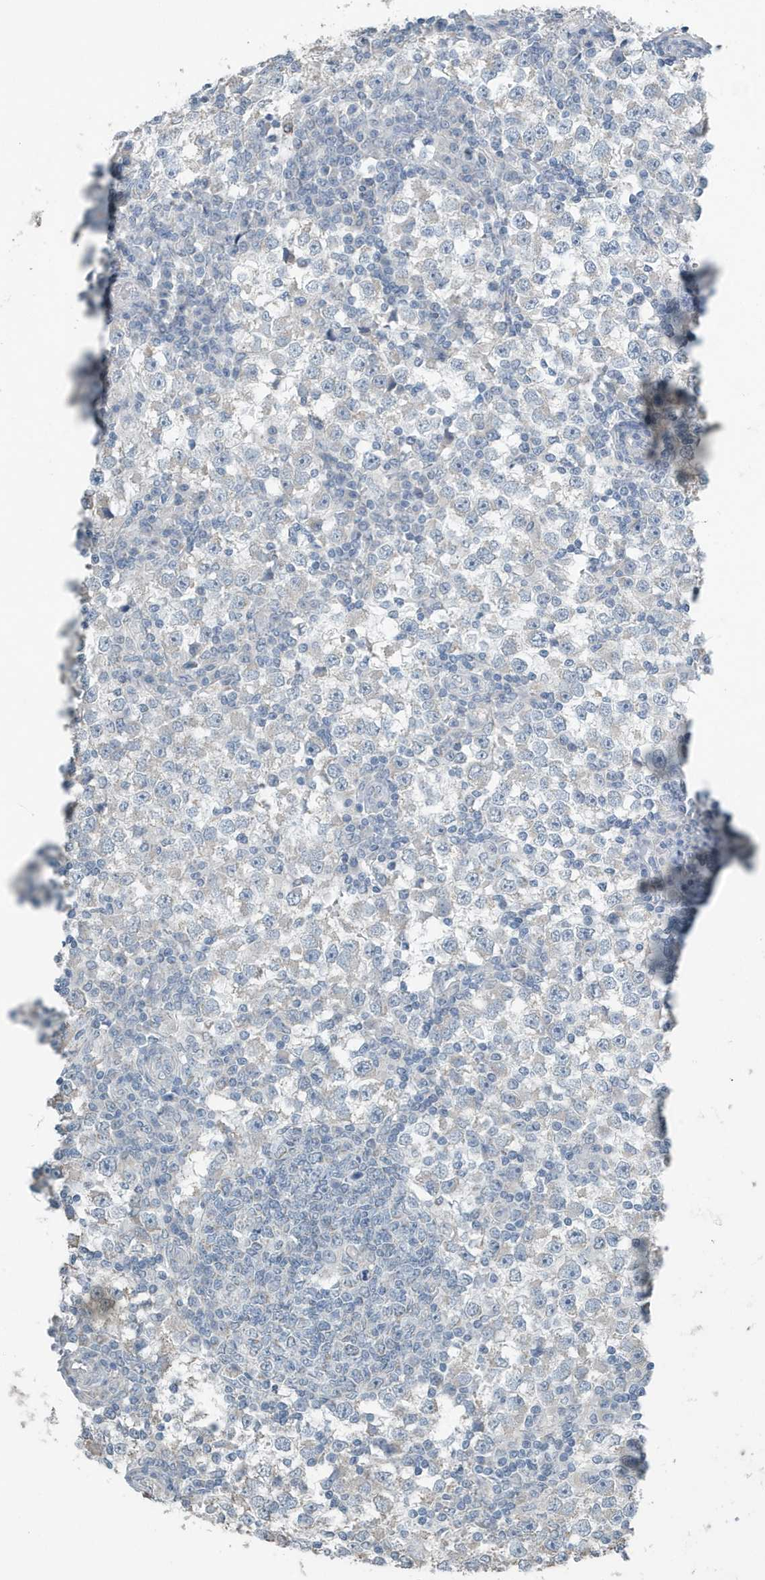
{"staining": {"intensity": "negative", "quantity": "none", "location": "none"}, "tissue": "testis cancer", "cell_type": "Tumor cells", "image_type": "cancer", "snomed": [{"axis": "morphology", "description": "Seminoma, NOS"}, {"axis": "topography", "description": "Testis"}], "caption": "Tumor cells show no significant positivity in testis seminoma. Brightfield microscopy of immunohistochemistry (IHC) stained with DAB (brown) and hematoxylin (blue), captured at high magnification.", "gene": "UGT2B4", "patient": {"sex": "male", "age": 65}}